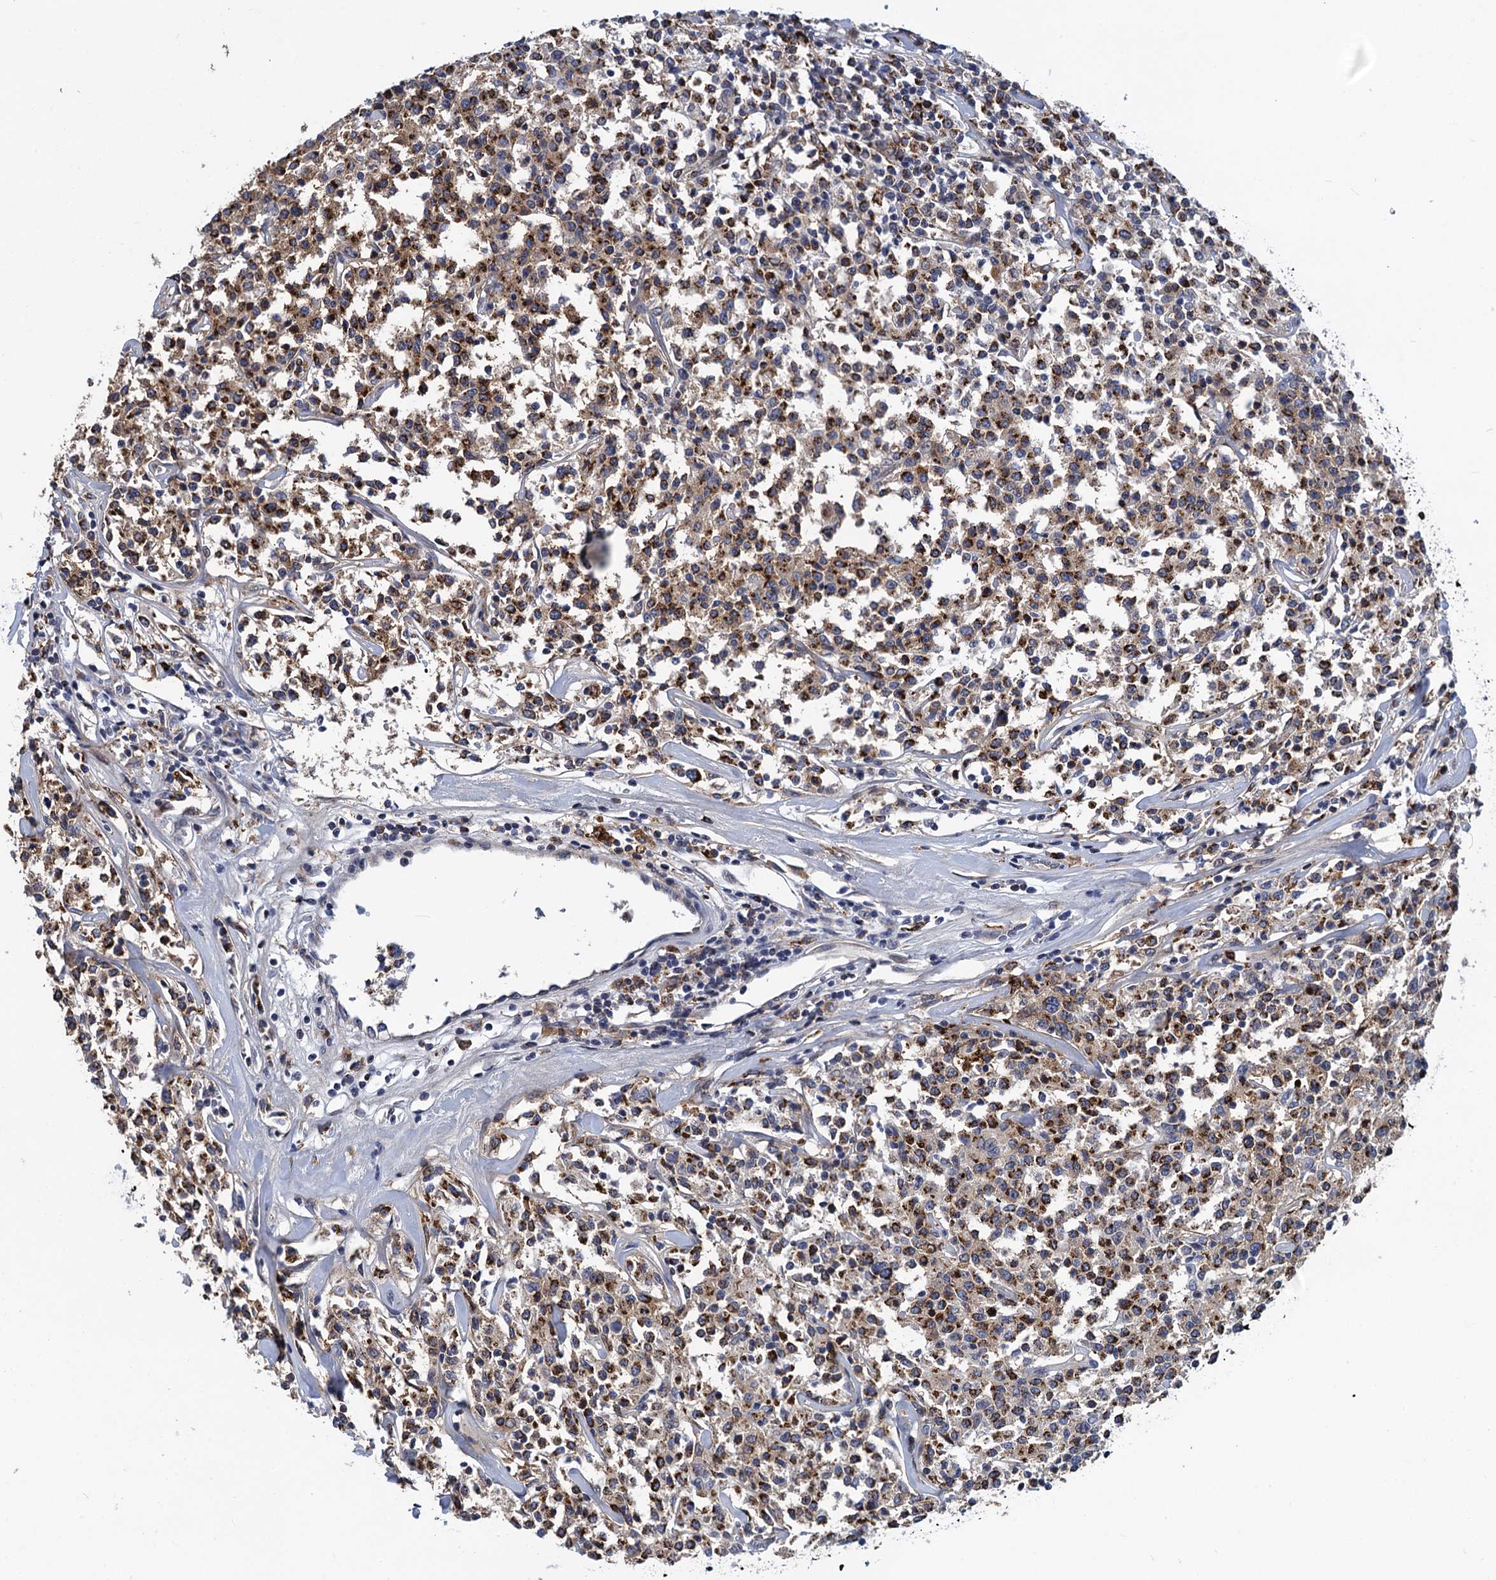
{"staining": {"intensity": "strong", "quantity": ">75%", "location": "cytoplasmic/membranous"}, "tissue": "lymphoma", "cell_type": "Tumor cells", "image_type": "cancer", "snomed": [{"axis": "morphology", "description": "Malignant lymphoma, non-Hodgkin's type, Low grade"}, {"axis": "topography", "description": "Small intestine"}], "caption": "Immunohistochemistry (IHC) staining of malignant lymphoma, non-Hodgkin's type (low-grade), which shows high levels of strong cytoplasmic/membranous staining in approximately >75% of tumor cells indicating strong cytoplasmic/membranous protein staining. The staining was performed using DAB (3,3'-diaminobenzidine) (brown) for protein detection and nuclei were counterstained in hematoxylin (blue).", "gene": "DNHD1", "patient": {"sex": "female", "age": 59}}